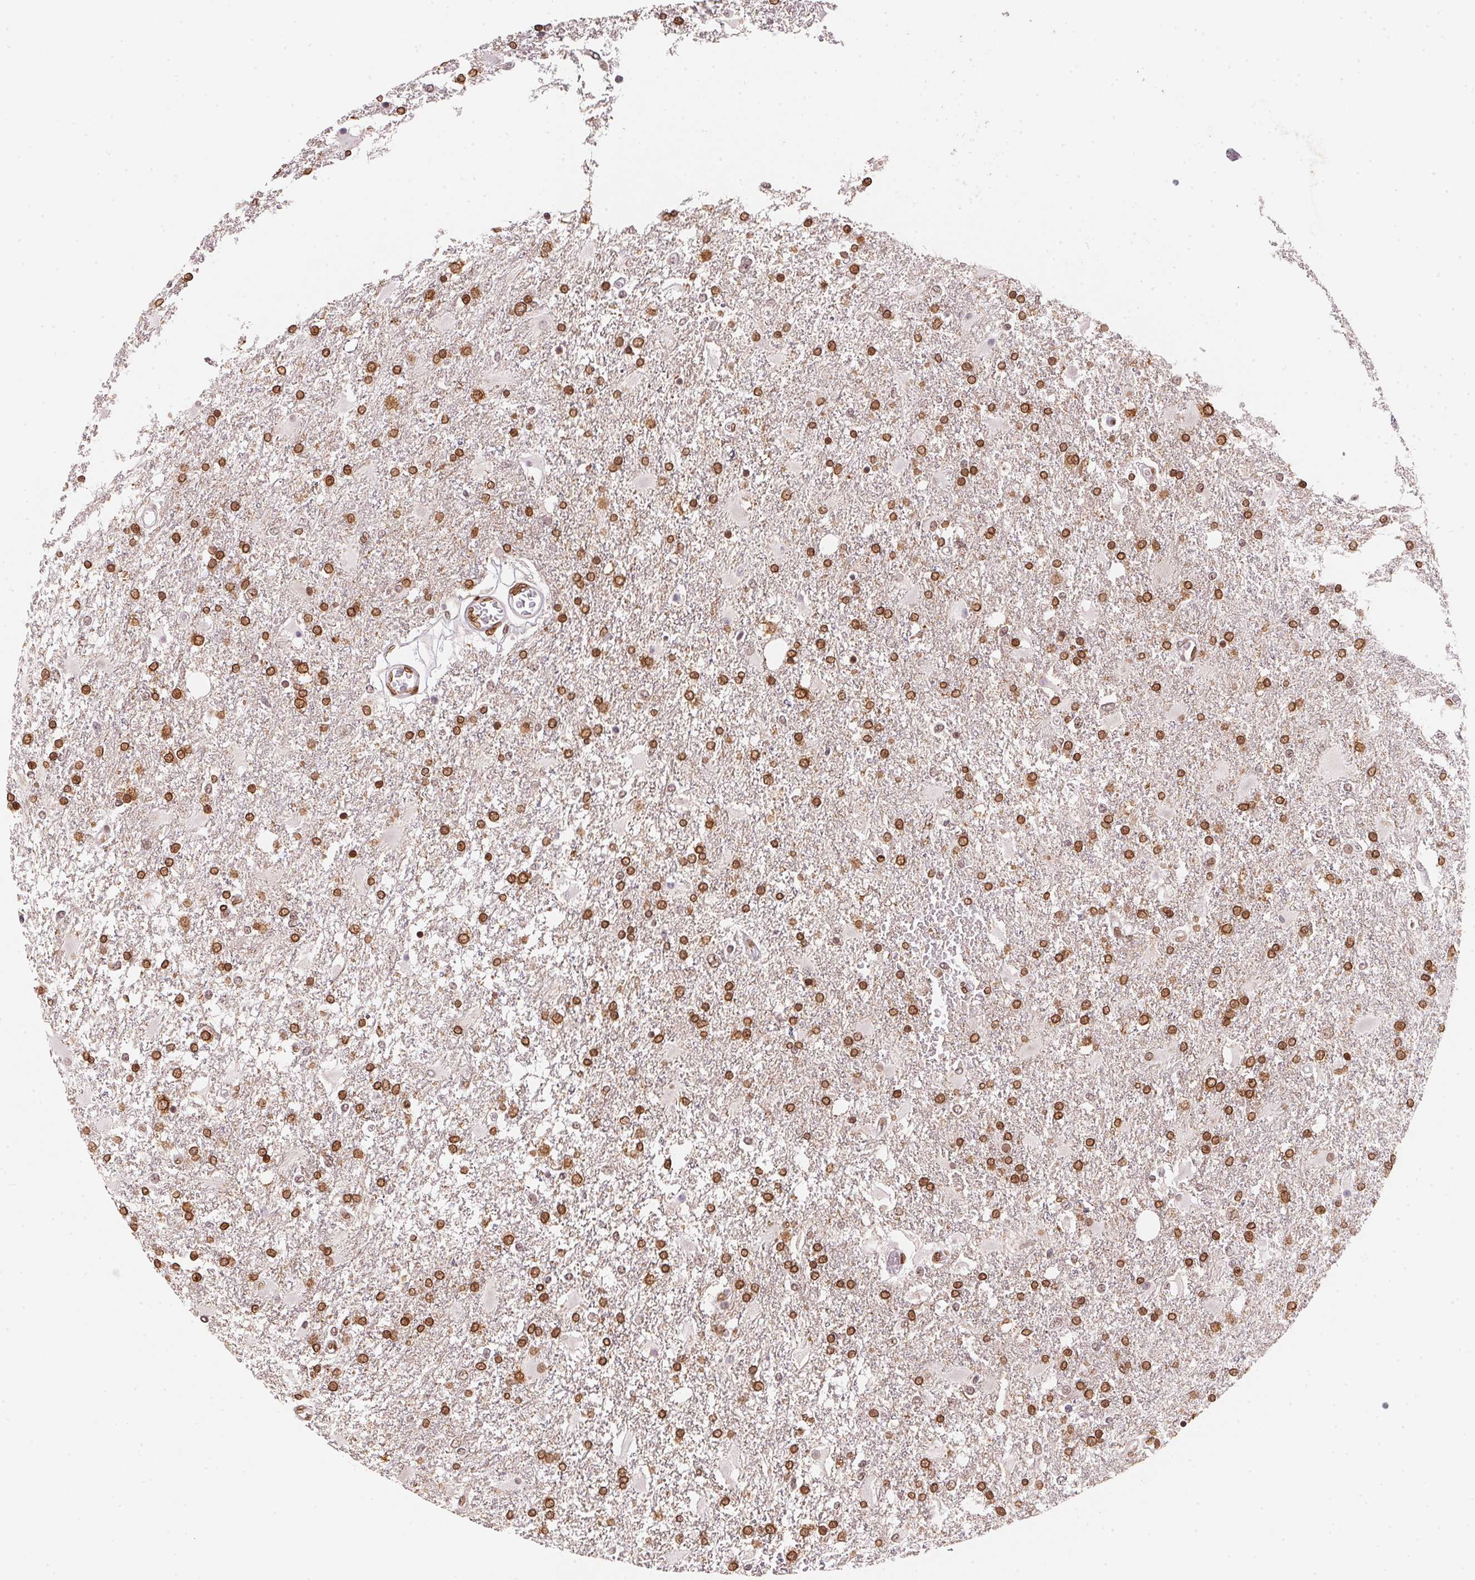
{"staining": {"intensity": "strong", "quantity": ">75%", "location": "cytoplasmic/membranous,nuclear"}, "tissue": "glioma", "cell_type": "Tumor cells", "image_type": "cancer", "snomed": [{"axis": "morphology", "description": "Glioma, malignant, High grade"}, {"axis": "topography", "description": "Cerebral cortex"}], "caption": "IHC photomicrograph of neoplastic tissue: glioma stained using IHC reveals high levels of strong protein expression localized specifically in the cytoplasmic/membranous and nuclear of tumor cells, appearing as a cytoplasmic/membranous and nuclear brown color.", "gene": "SAP30BP", "patient": {"sex": "male", "age": 79}}